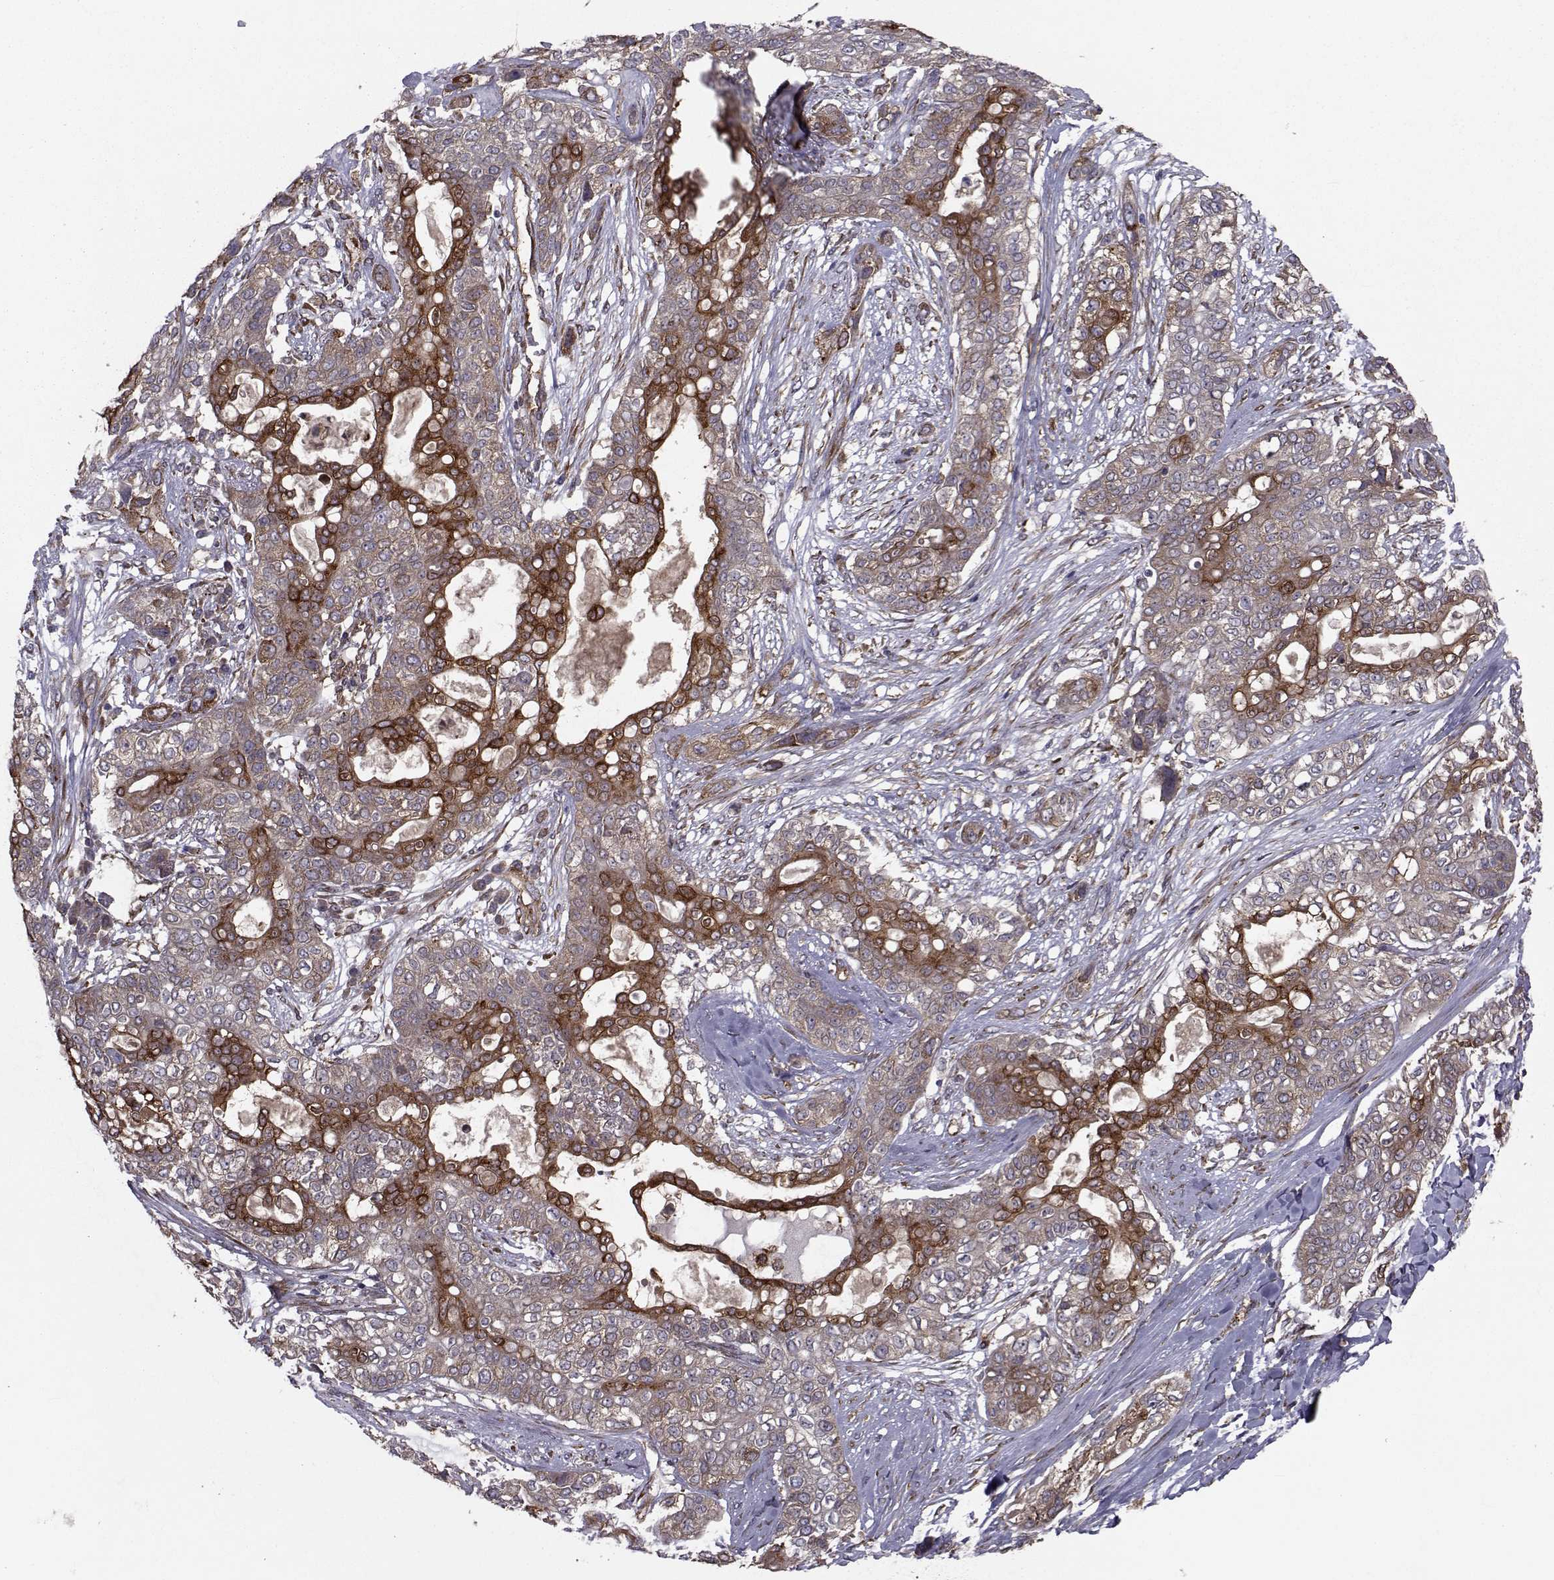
{"staining": {"intensity": "strong", "quantity": "25%-75%", "location": "cytoplasmic/membranous"}, "tissue": "lung cancer", "cell_type": "Tumor cells", "image_type": "cancer", "snomed": [{"axis": "morphology", "description": "Squamous cell carcinoma, NOS"}, {"axis": "topography", "description": "Lung"}], "caption": "IHC image of neoplastic tissue: human lung squamous cell carcinoma stained using immunohistochemistry (IHC) demonstrates high levels of strong protein expression localized specifically in the cytoplasmic/membranous of tumor cells, appearing as a cytoplasmic/membranous brown color.", "gene": "TRIP10", "patient": {"sex": "female", "age": 70}}